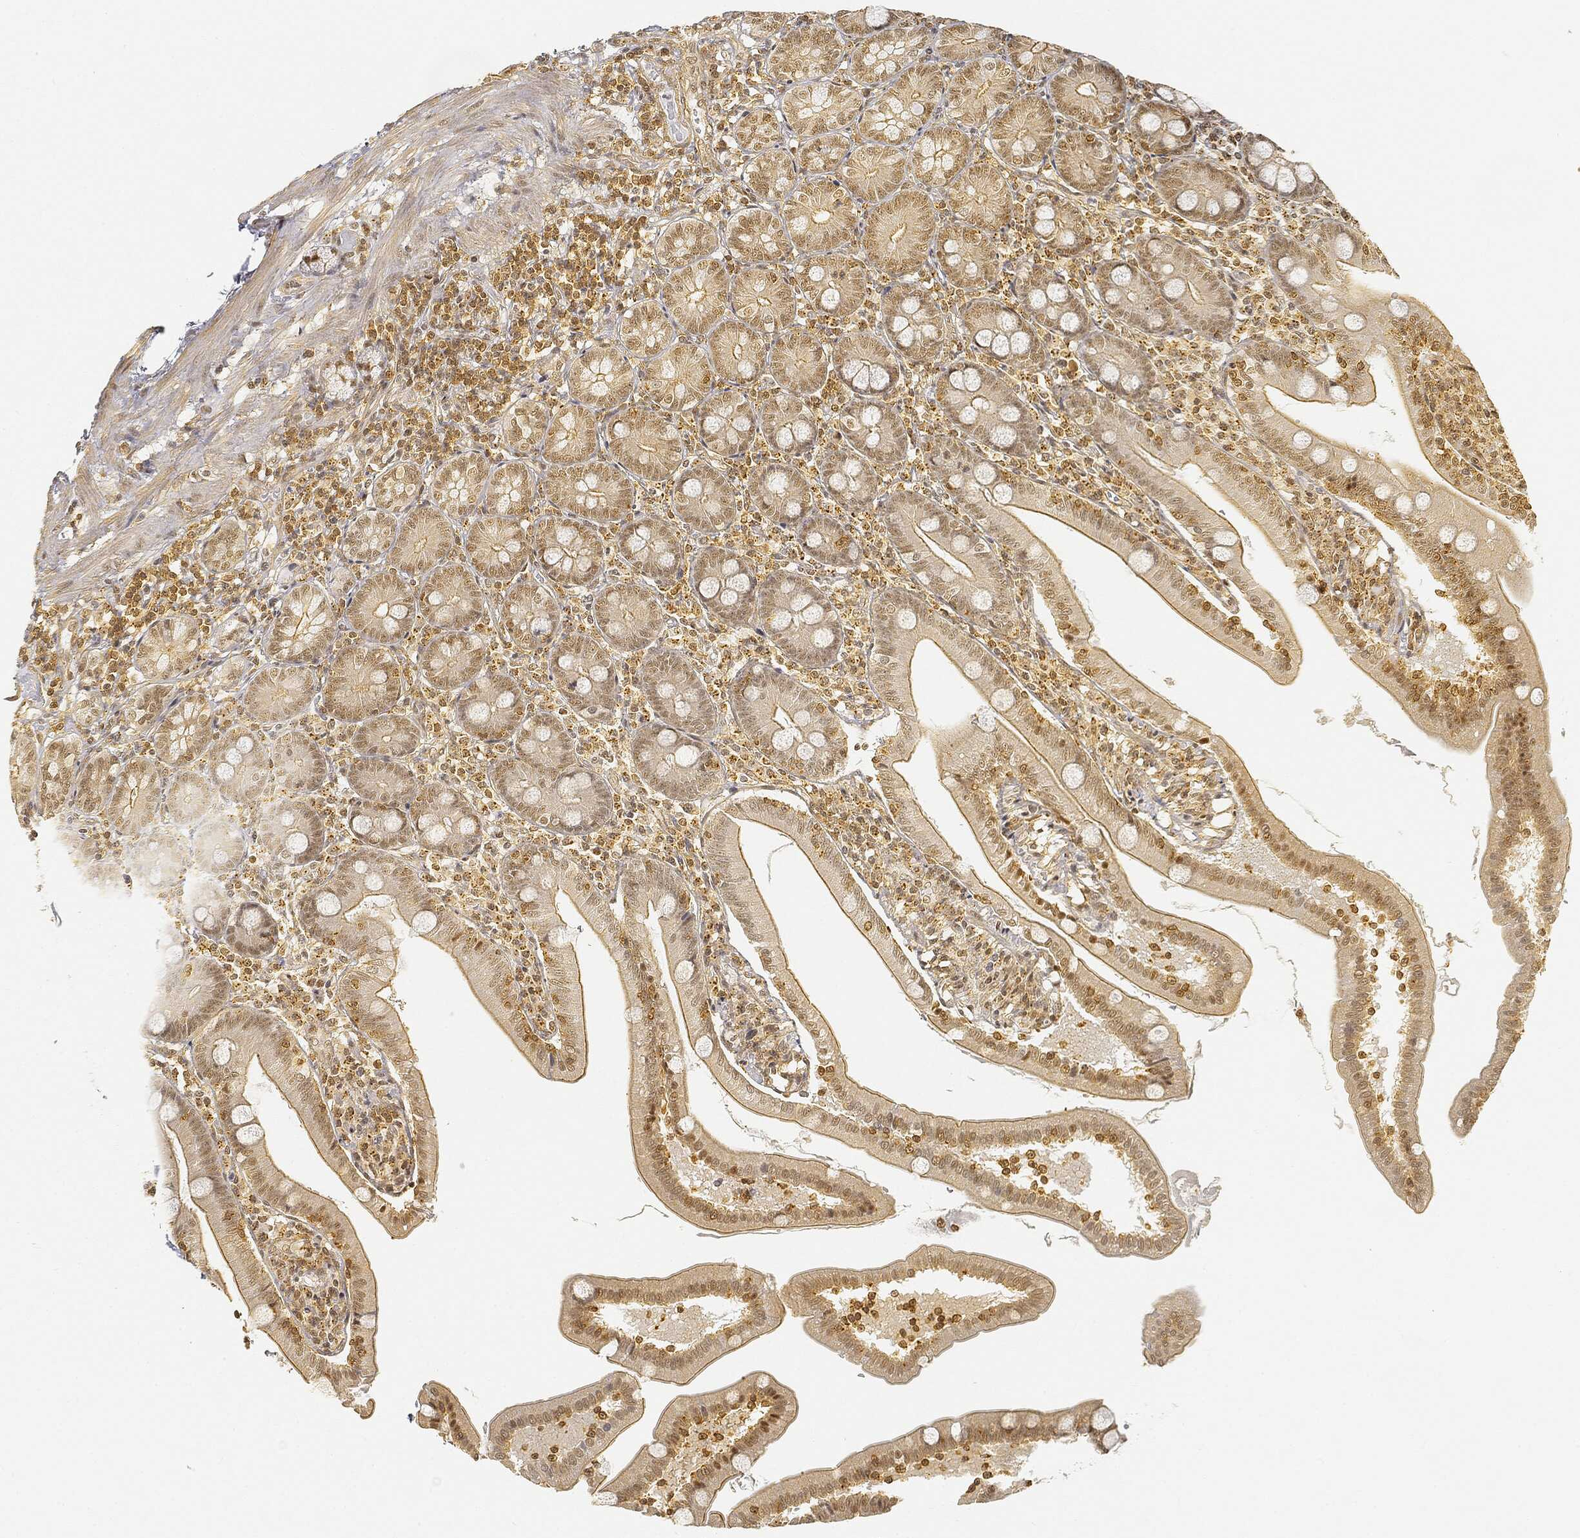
{"staining": {"intensity": "moderate", "quantity": ">75%", "location": "cytoplasmic/membranous,nuclear"}, "tissue": "duodenum", "cell_type": "Glandular cells", "image_type": "normal", "snomed": [{"axis": "morphology", "description": "Normal tissue, NOS"}, {"axis": "topography", "description": "Duodenum"}], "caption": "Immunohistochemistry histopathology image of benign duodenum stained for a protein (brown), which exhibits medium levels of moderate cytoplasmic/membranous,nuclear positivity in about >75% of glandular cells.", "gene": "RSRC2", "patient": {"sex": "female", "age": 67}}